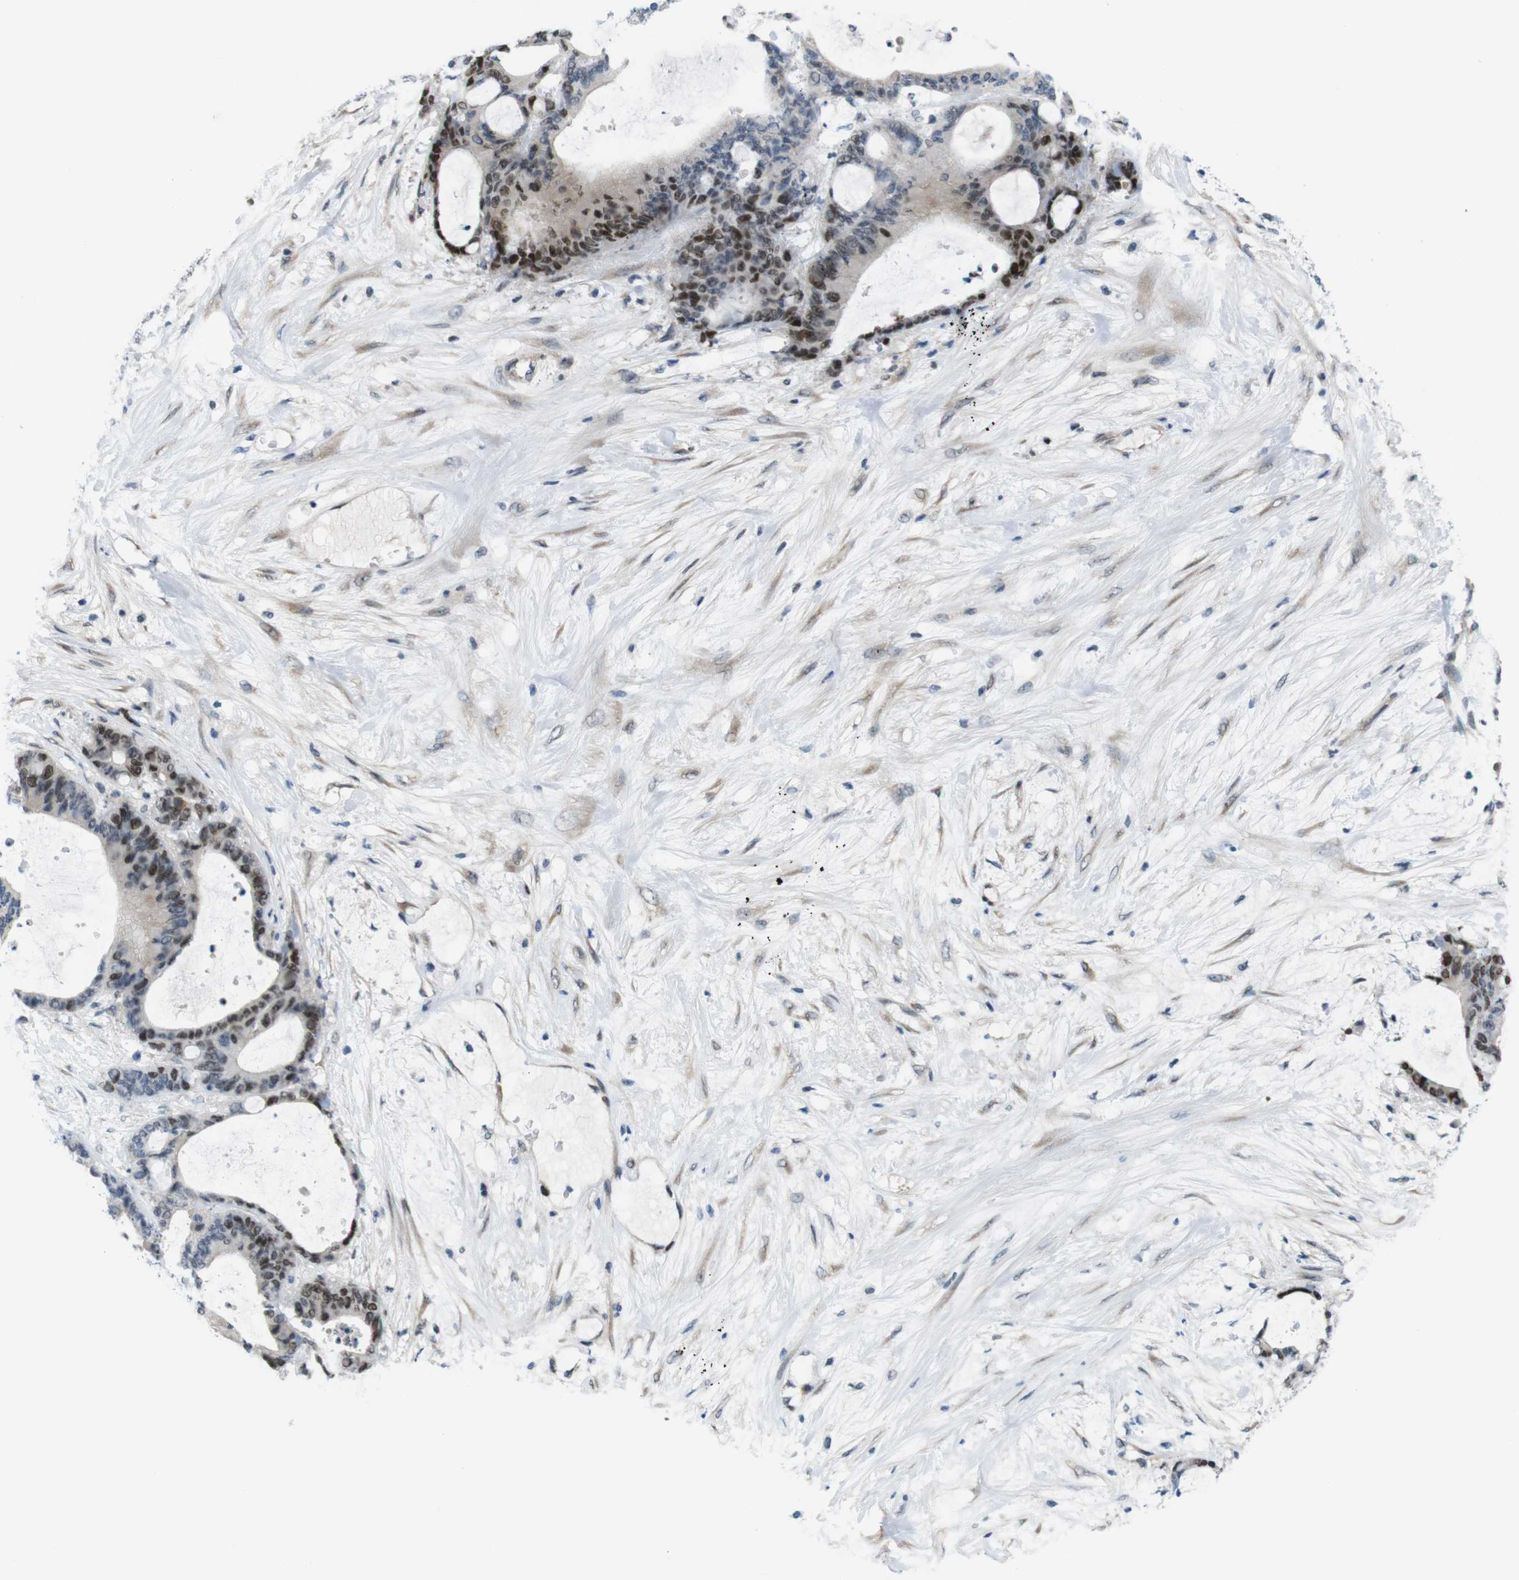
{"staining": {"intensity": "moderate", "quantity": "25%-75%", "location": "nuclear"}, "tissue": "liver cancer", "cell_type": "Tumor cells", "image_type": "cancer", "snomed": [{"axis": "morphology", "description": "Cholangiocarcinoma"}, {"axis": "topography", "description": "Liver"}], "caption": "Immunohistochemical staining of human liver cholangiocarcinoma displays moderate nuclear protein positivity in approximately 25%-75% of tumor cells. The staining was performed using DAB, with brown indicating positive protein expression. Nuclei are stained blue with hematoxylin.", "gene": "SMCO2", "patient": {"sex": "female", "age": 73}}